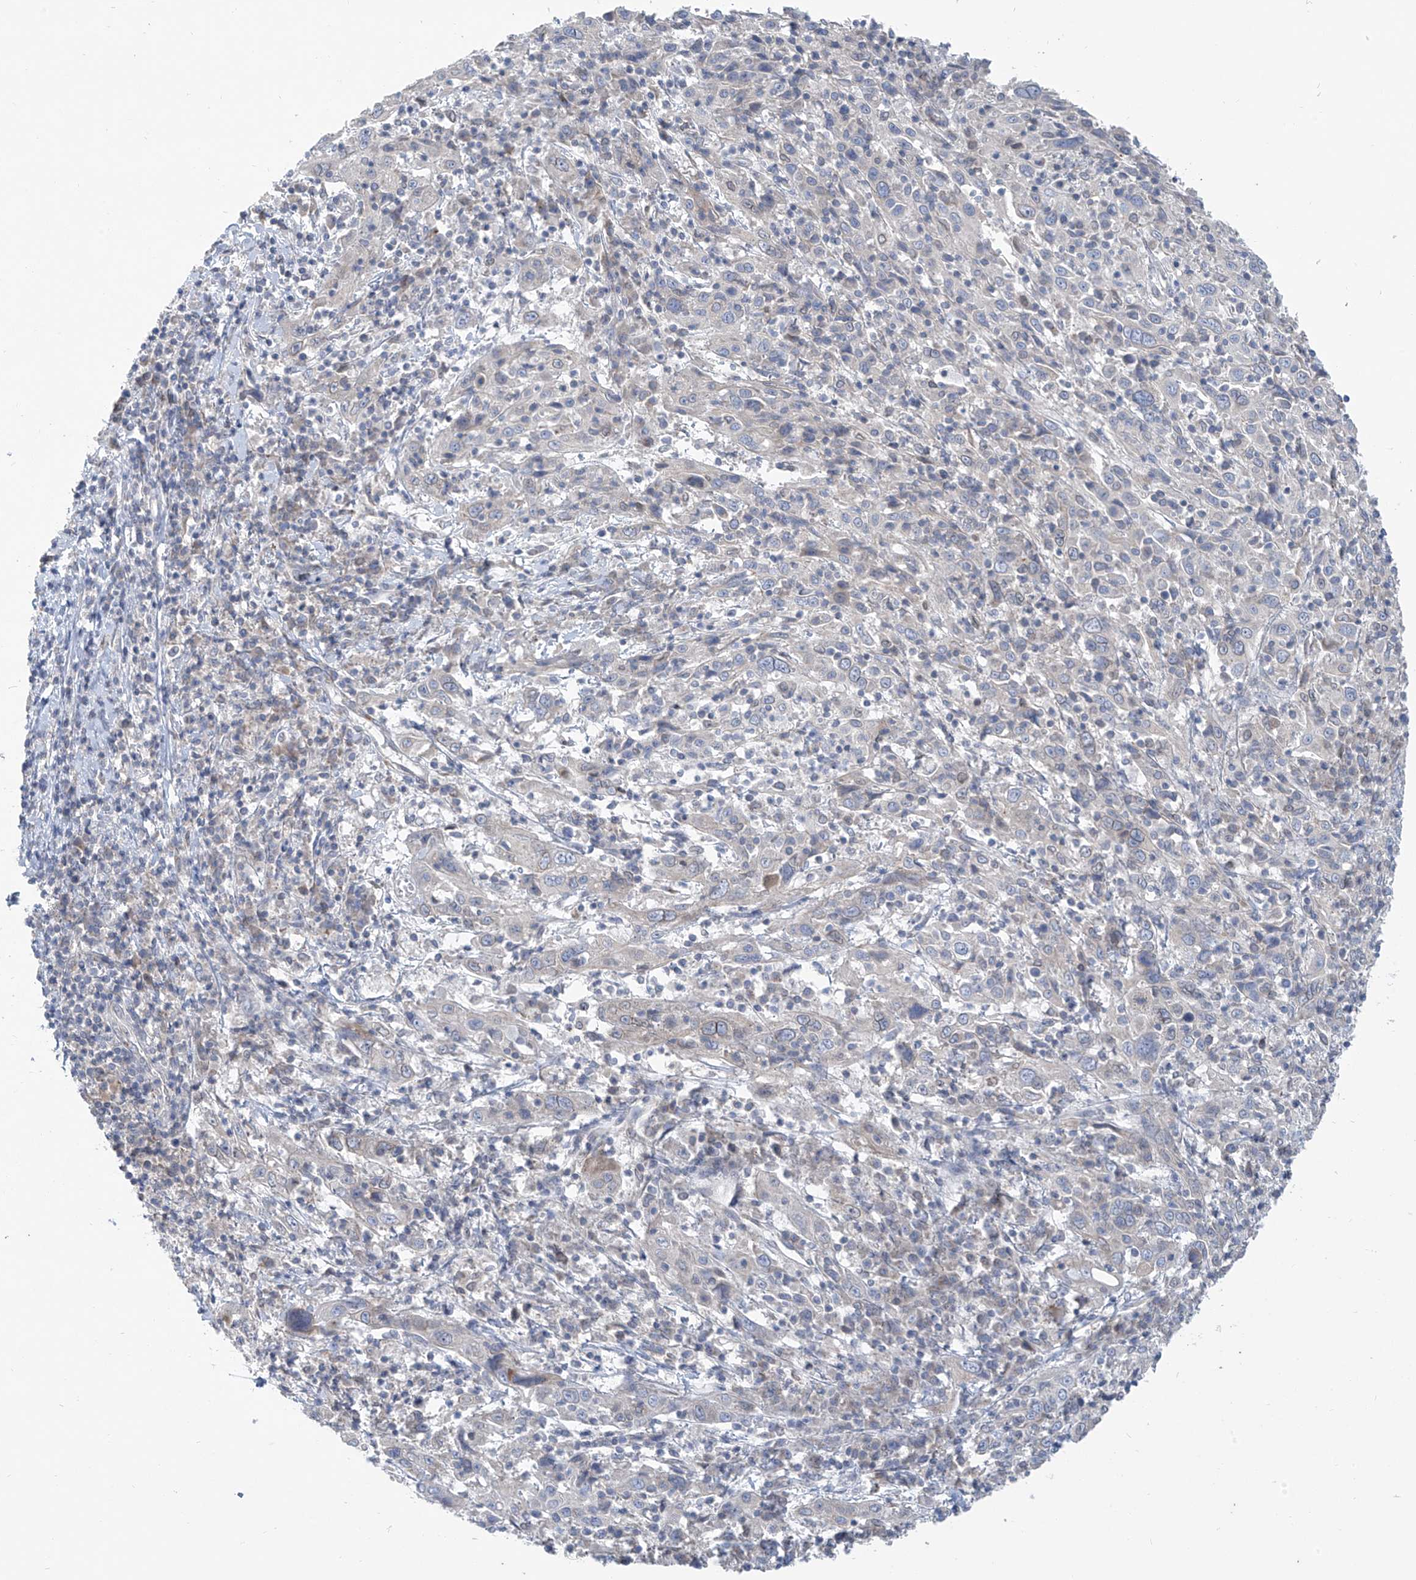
{"staining": {"intensity": "weak", "quantity": "<25%", "location": "cytoplasmic/membranous"}, "tissue": "cervical cancer", "cell_type": "Tumor cells", "image_type": "cancer", "snomed": [{"axis": "morphology", "description": "Squamous cell carcinoma, NOS"}, {"axis": "topography", "description": "Cervix"}], "caption": "Immunohistochemistry (IHC) of cervical cancer (squamous cell carcinoma) demonstrates no expression in tumor cells. (DAB IHC with hematoxylin counter stain).", "gene": "KRTAP25-1", "patient": {"sex": "female", "age": 46}}